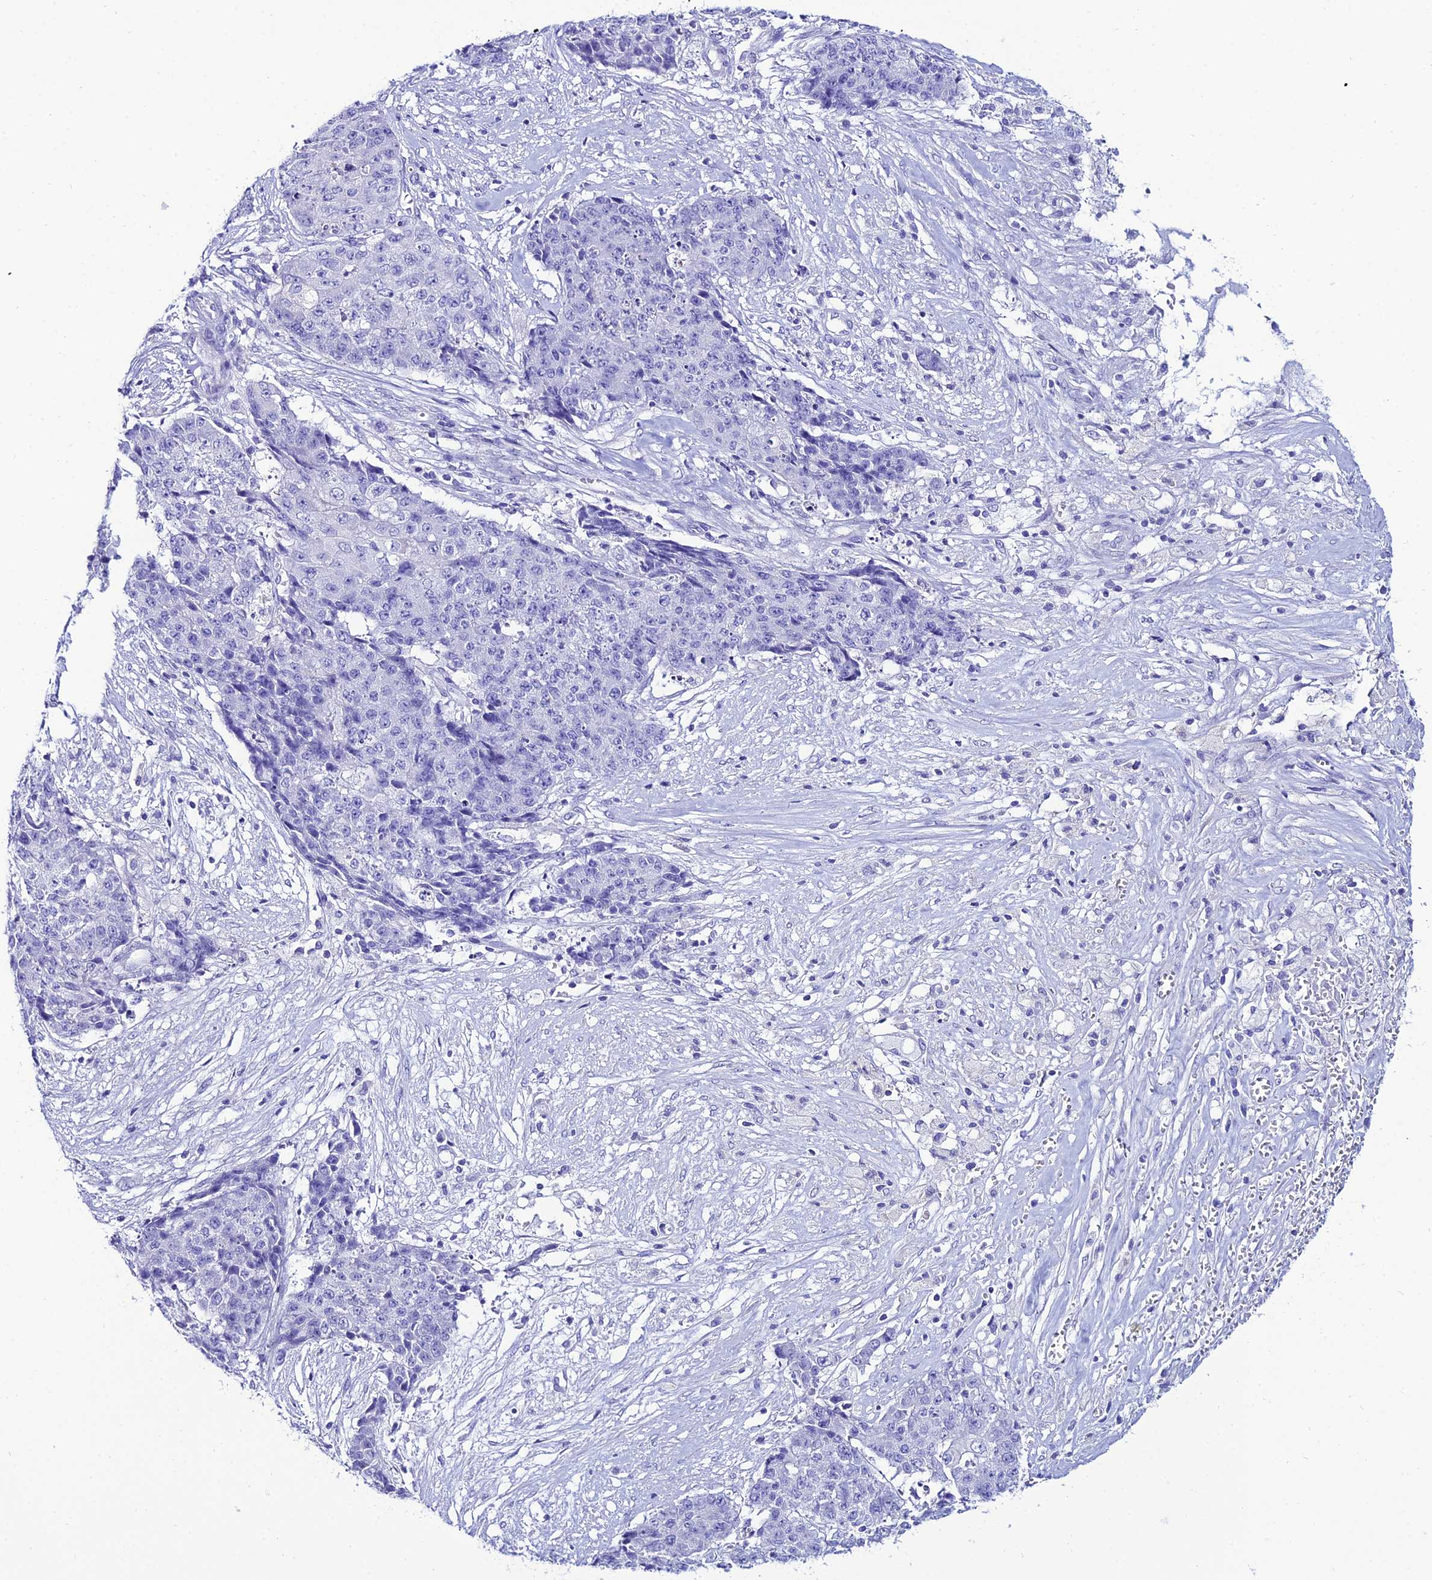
{"staining": {"intensity": "negative", "quantity": "none", "location": "none"}, "tissue": "ovarian cancer", "cell_type": "Tumor cells", "image_type": "cancer", "snomed": [{"axis": "morphology", "description": "Carcinoma, endometroid"}, {"axis": "topography", "description": "Ovary"}], "caption": "IHC histopathology image of human ovarian endometroid carcinoma stained for a protein (brown), which displays no staining in tumor cells. The staining is performed using DAB (3,3'-diaminobenzidine) brown chromogen with nuclei counter-stained in using hematoxylin.", "gene": "OR4D5", "patient": {"sex": "female", "age": 42}}